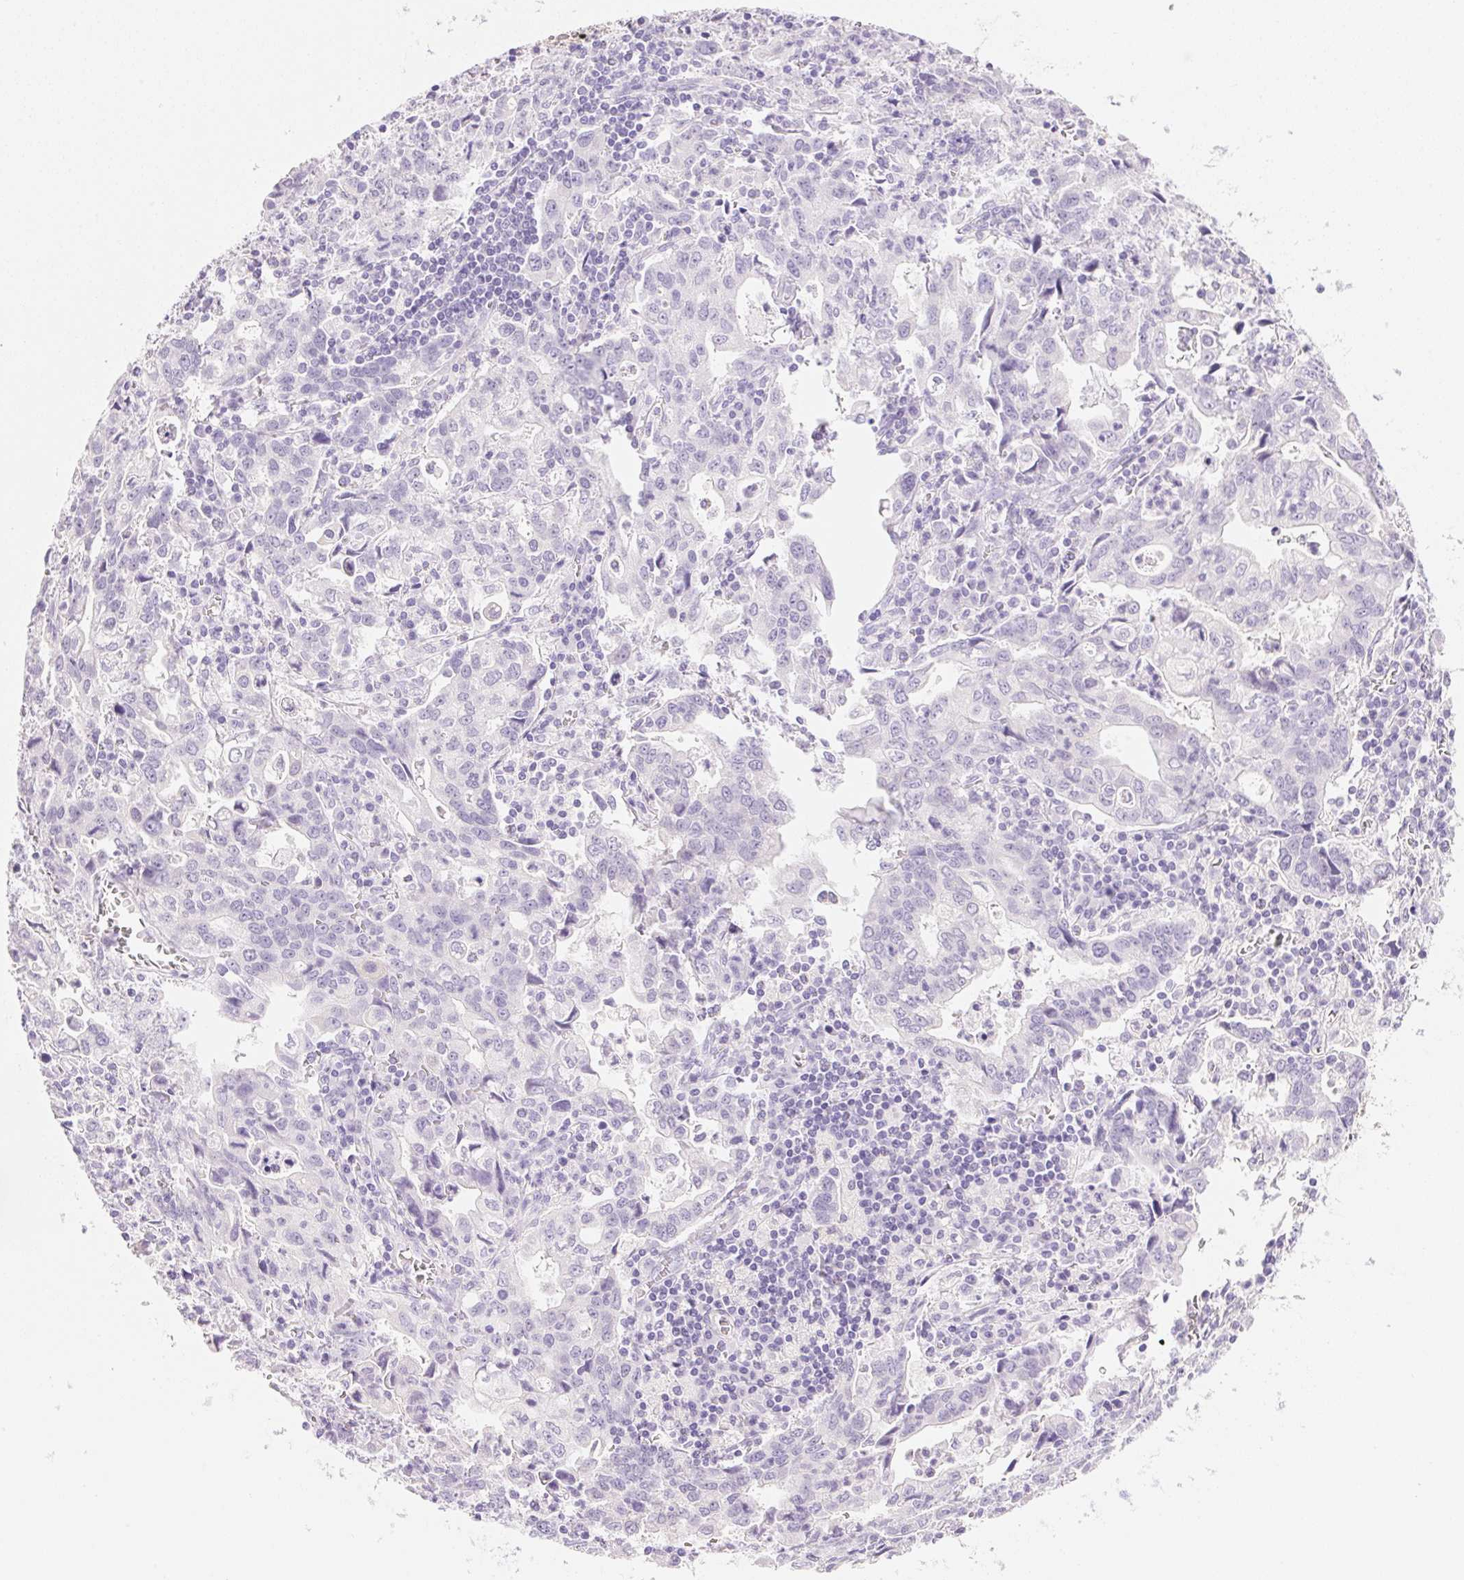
{"staining": {"intensity": "negative", "quantity": "none", "location": "none"}, "tissue": "stomach cancer", "cell_type": "Tumor cells", "image_type": "cancer", "snomed": [{"axis": "morphology", "description": "Adenocarcinoma, NOS"}, {"axis": "topography", "description": "Stomach, upper"}], "caption": "The histopathology image demonstrates no staining of tumor cells in stomach cancer.", "gene": "DHCR24", "patient": {"sex": "male", "age": 85}}